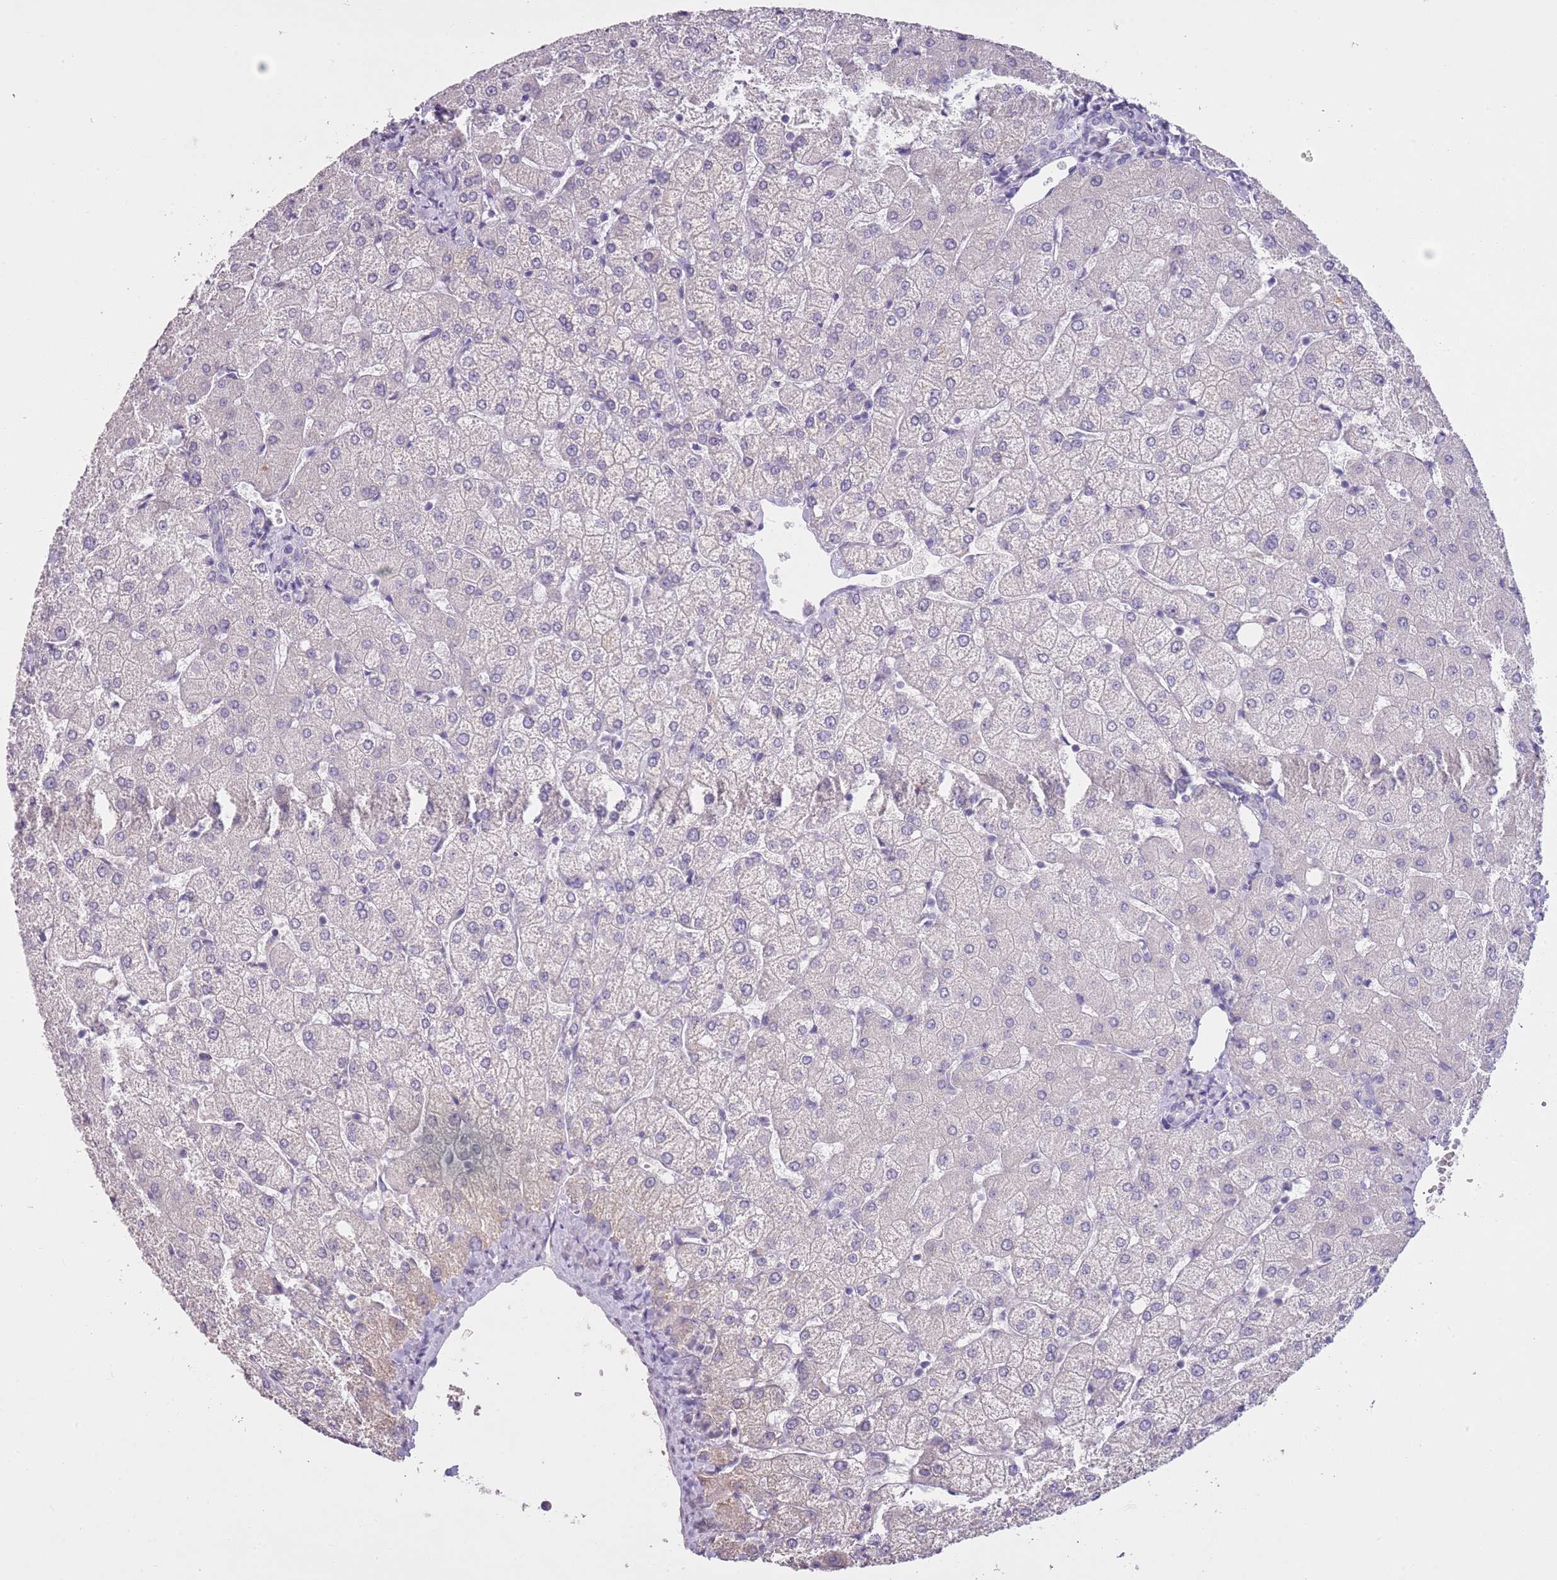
{"staining": {"intensity": "negative", "quantity": "none", "location": "none"}, "tissue": "liver", "cell_type": "Cholangiocytes", "image_type": "normal", "snomed": [{"axis": "morphology", "description": "Normal tissue, NOS"}, {"axis": "topography", "description": "Liver"}], "caption": "Immunohistochemistry histopathology image of benign liver: liver stained with DAB (3,3'-diaminobenzidine) exhibits no significant protein positivity in cholangiocytes.", "gene": "SLC35E3", "patient": {"sex": "female", "age": 54}}